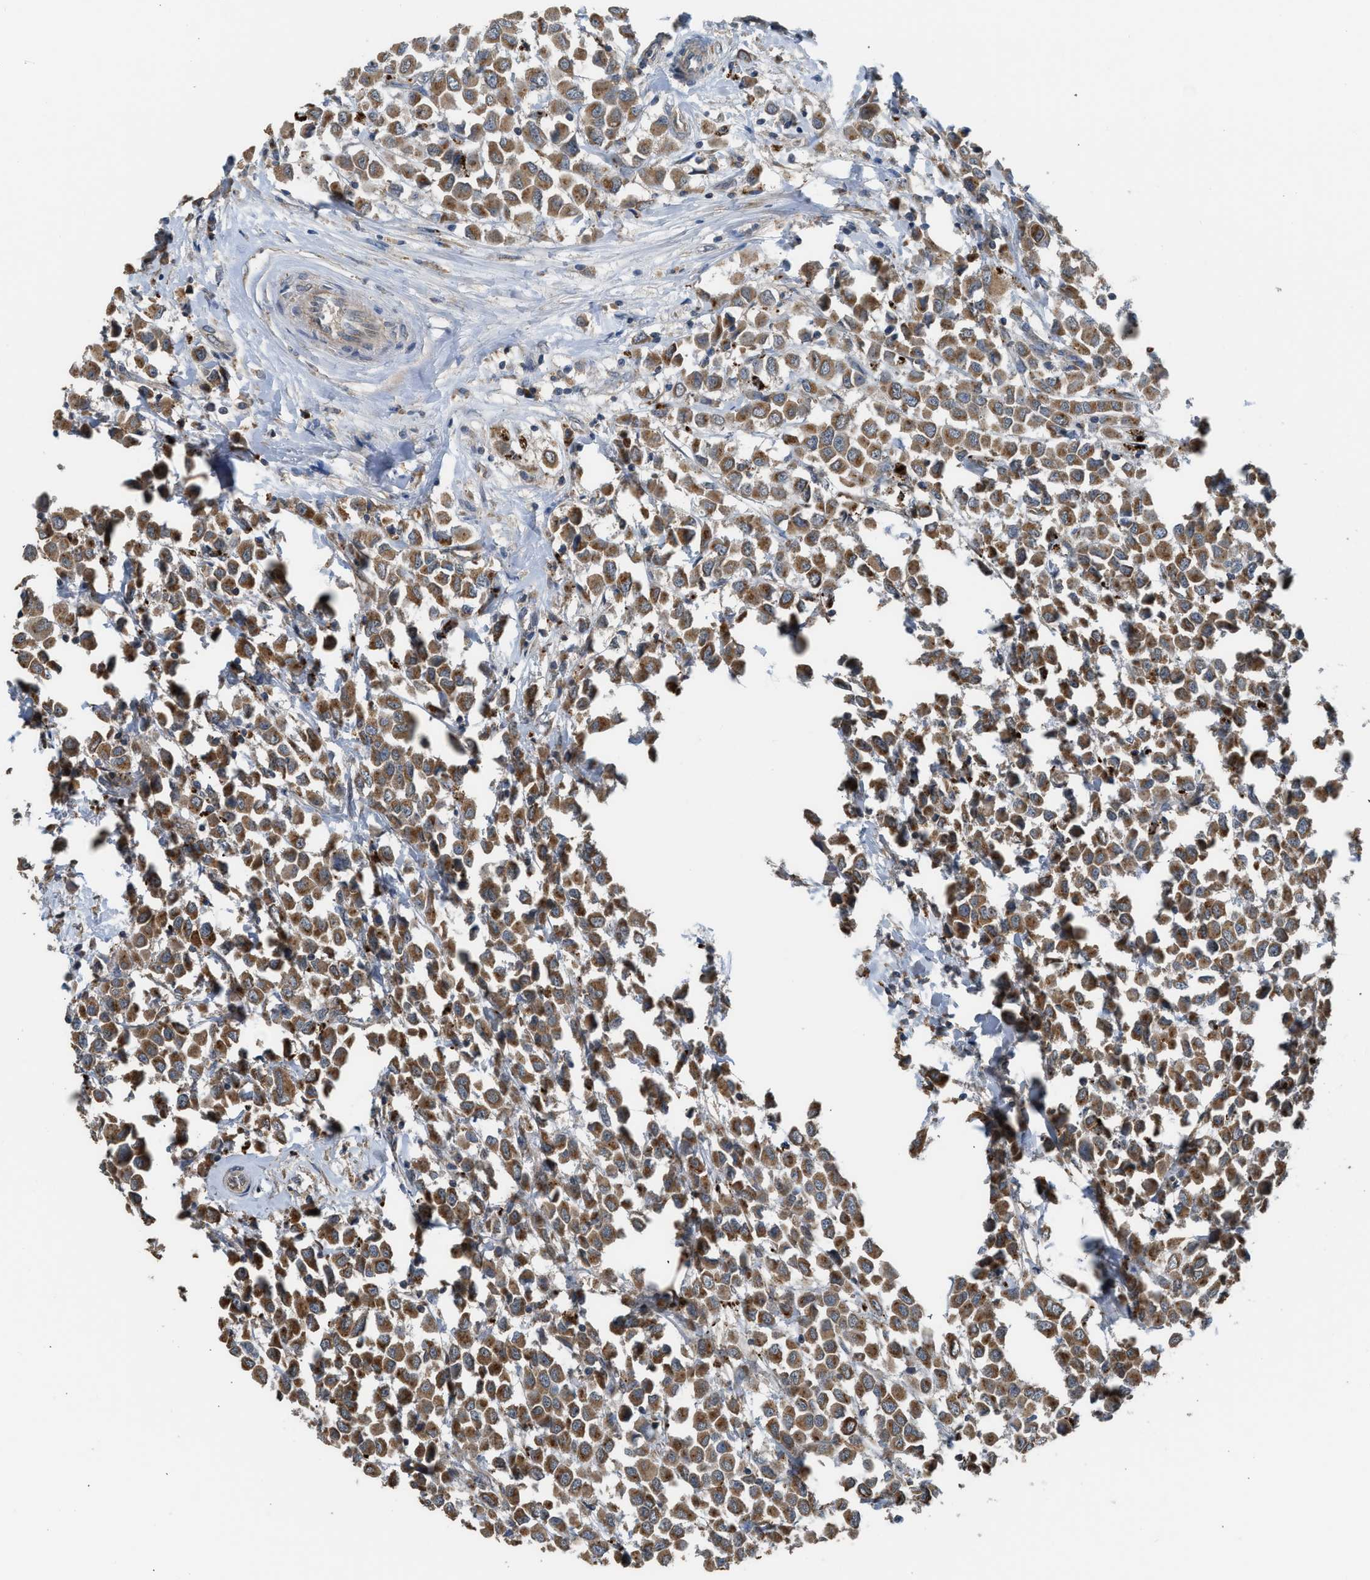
{"staining": {"intensity": "moderate", "quantity": ">75%", "location": "cytoplasmic/membranous"}, "tissue": "breast cancer", "cell_type": "Tumor cells", "image_type": "cancer", "snomed": [{"axis": "morphology", "description": "Duct carcinoma"}, {"axis": "topography", "description": "Breast"}], "caption": "Tumor cells display moderate cytoplasmic/membranous expression in approximately >75% of cells in invasive ductal carcinoma (breast). (IHC, brightfield microscopy, high magnification).", "gene": "STARD3", "patient": {"sex": "female", "age": 61}}